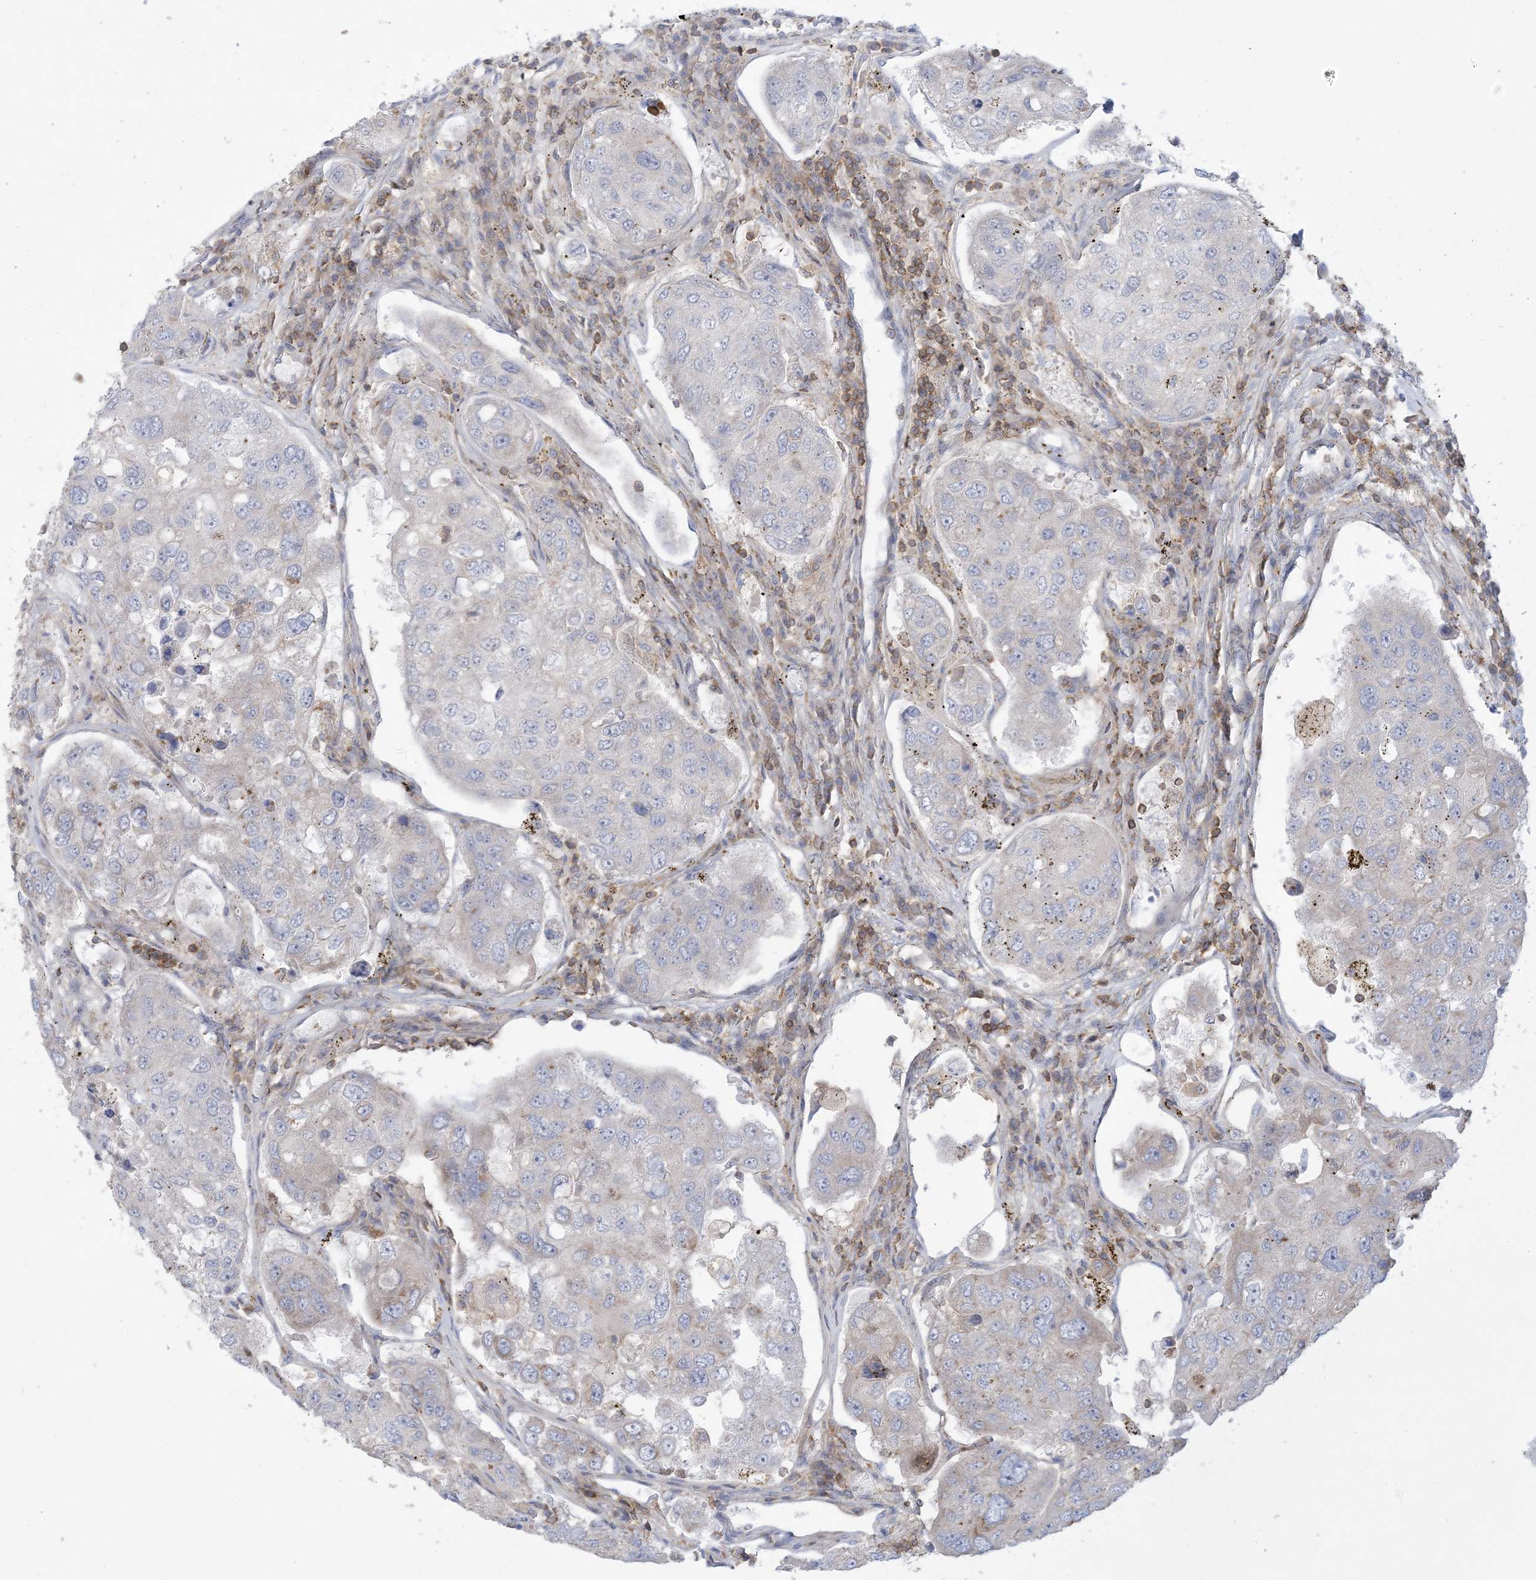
{"staining": {"intensity": "negative", "quantity": "none", "location": "none"}, "tissue": "urothelial cancer", "cell_type": "Tumor cells", "image_type": "cancer", "snomed": [{"axis": "morphology", "description": "Urothelial carcinoma, High grade"}, {"axis": "topography", "description": "Lymph node"}, {"axis": "topography", "description": "Urinary bladder"}], "caption": "This is a image of immunohistochemistry (IHC) staining of urothelial carcinoma (high-grade), which shows no expression in tumor cells.", "gene": "ARHGAP30", "patient": {"sex": "male", "age": 51}}